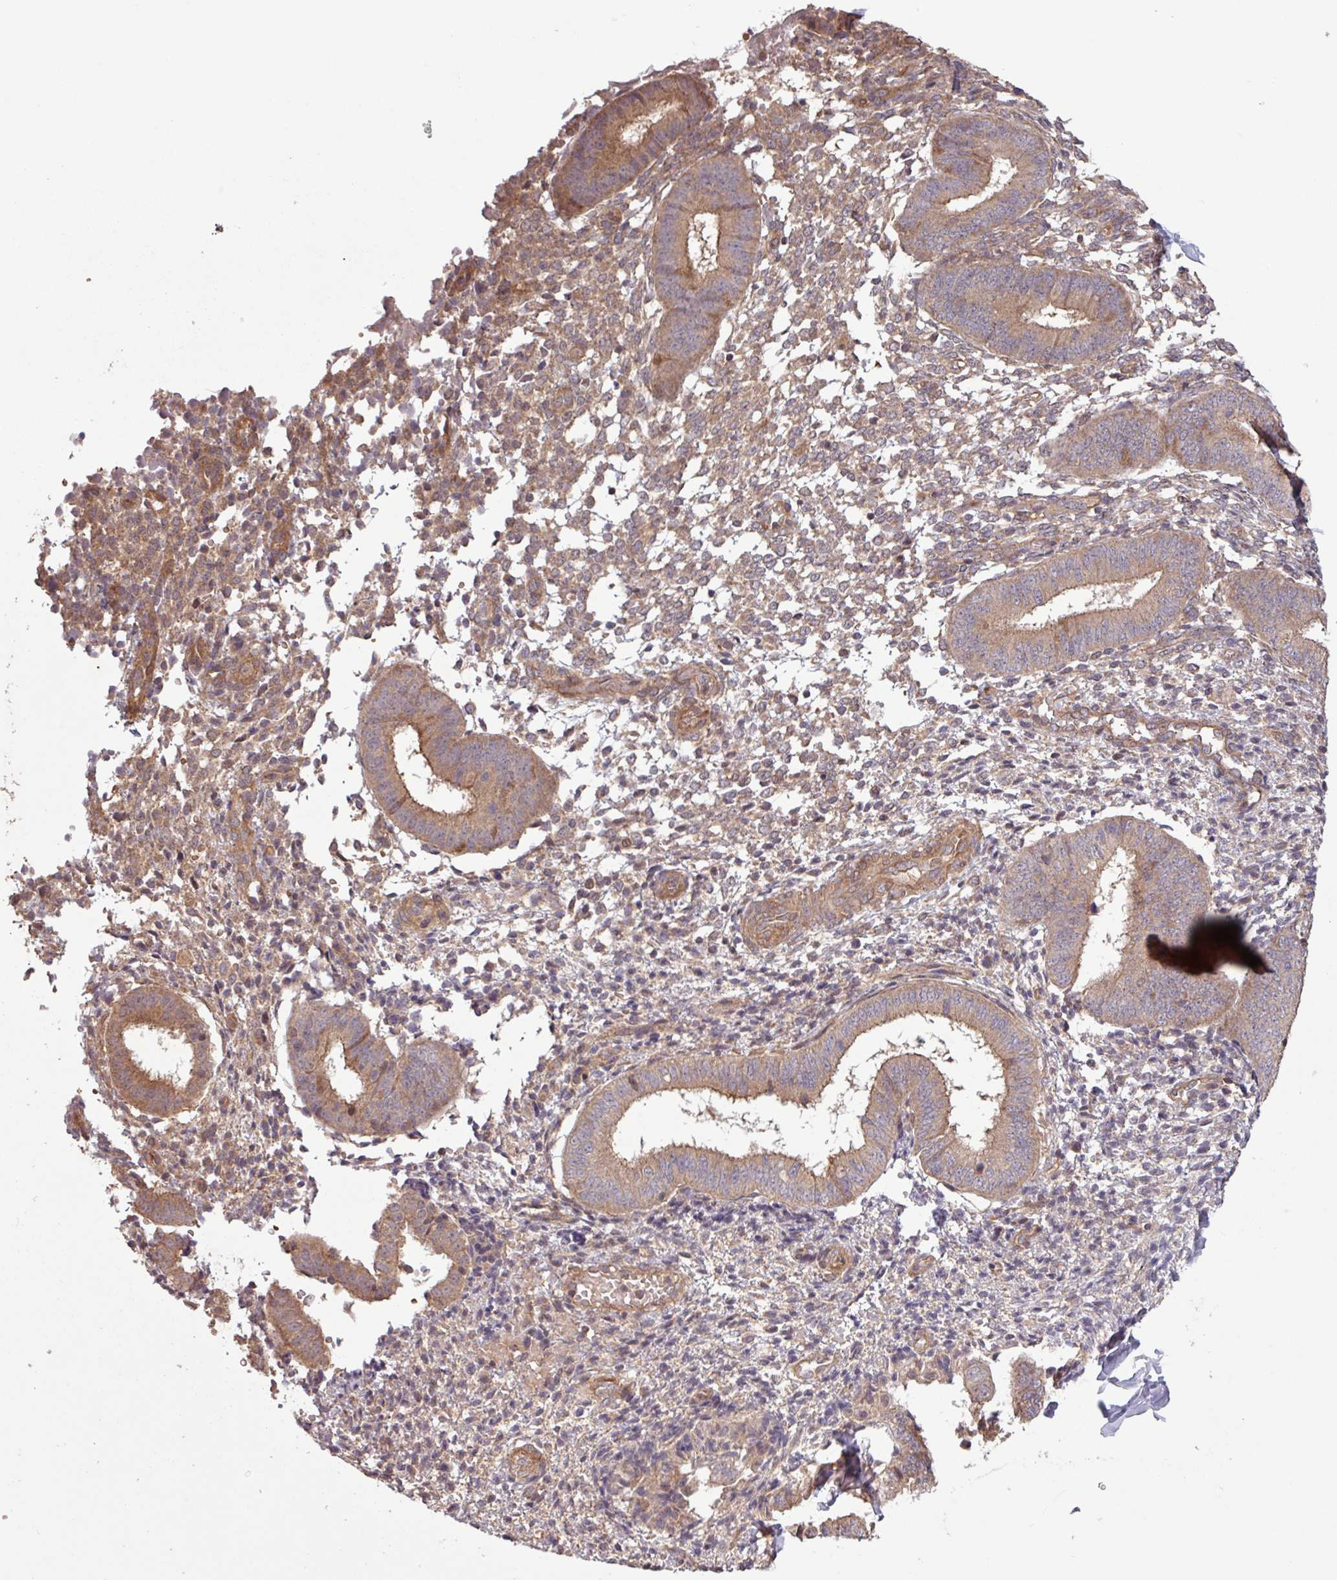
{"staining": {"intensity": "moderate", "quantity": "25%-75%", "location": "cytoplasmic/membranous"}, "tissue": "endometrium", "cell_type": "Cells in endometrial stroma", "image_type": "normal", "snomed": [{"axis": "morphology", "description": "Normal tissue, NOS"}, {"axis": "topography", "description": "Endometrium"}], "caption": "Immunohistochemical staining of benign endometrium exhibits medium levels of moderate cytoplasmic/membranous expression in approximately 25%-75% of cells in endometrial stroma.", "gene": "TRABD2A", "patient": {"sex": "female", "age": 49}}